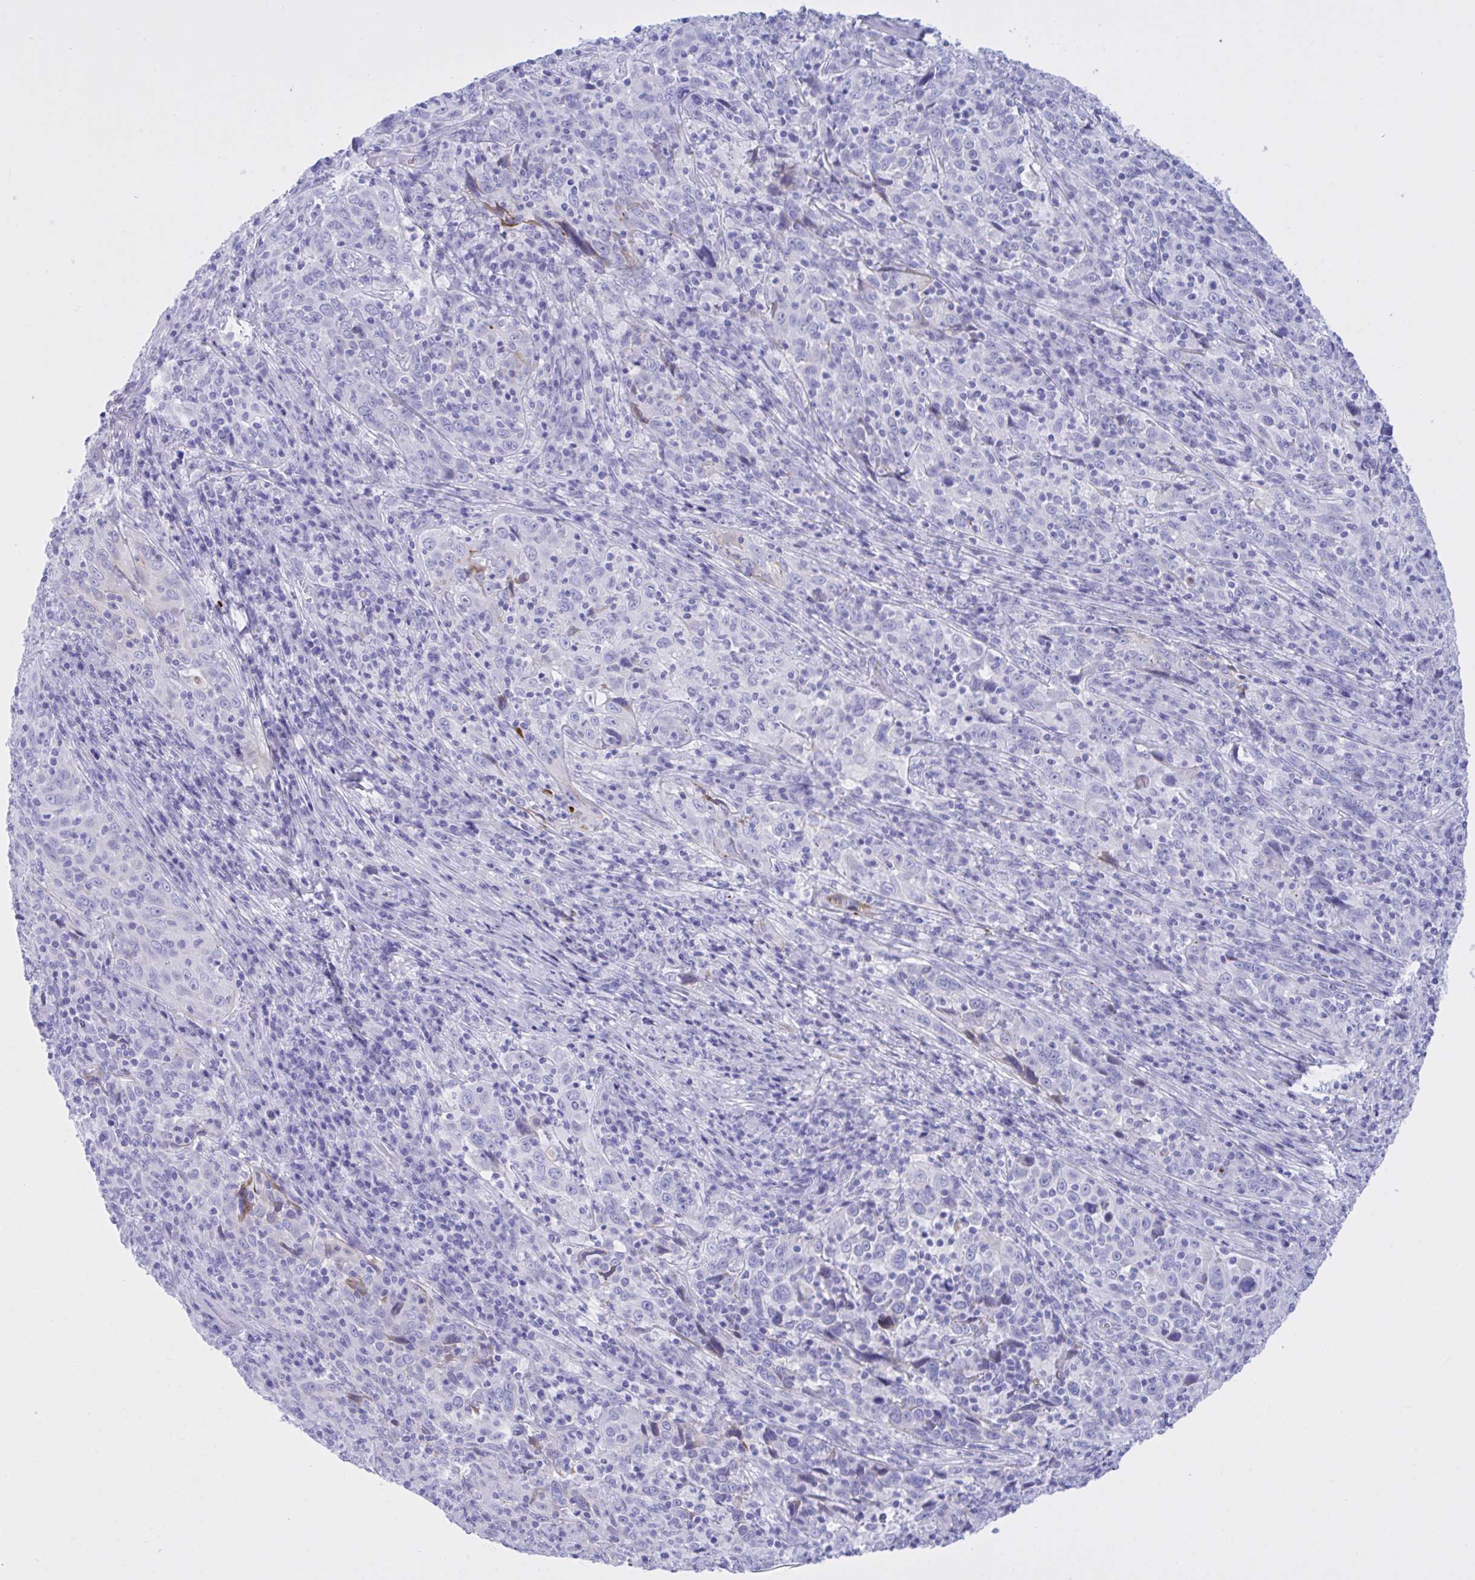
{"staining": {"intensity": "negative", "quantity": "none", "location": "none"}, "tissue": "cervical cancer", "cell_type": "Tumor cells", "image_type": "cancer", "snomed": [{"axis": "morphology", "description": "Squamous cell carcinoma, NOS"}, {"axis": "topography", "description": "Cervix"}], "caption": "High magnification brightfield microscopy of squamous cell carcinoma (cervical) stained with DAB (3,3'-diaminobenzidine) (brown) and counterstained with hematoxylin (blue): tumor cells show no significant staining.", "gene": "BEX5", "patient": {"sex": "female", "age": 46}}